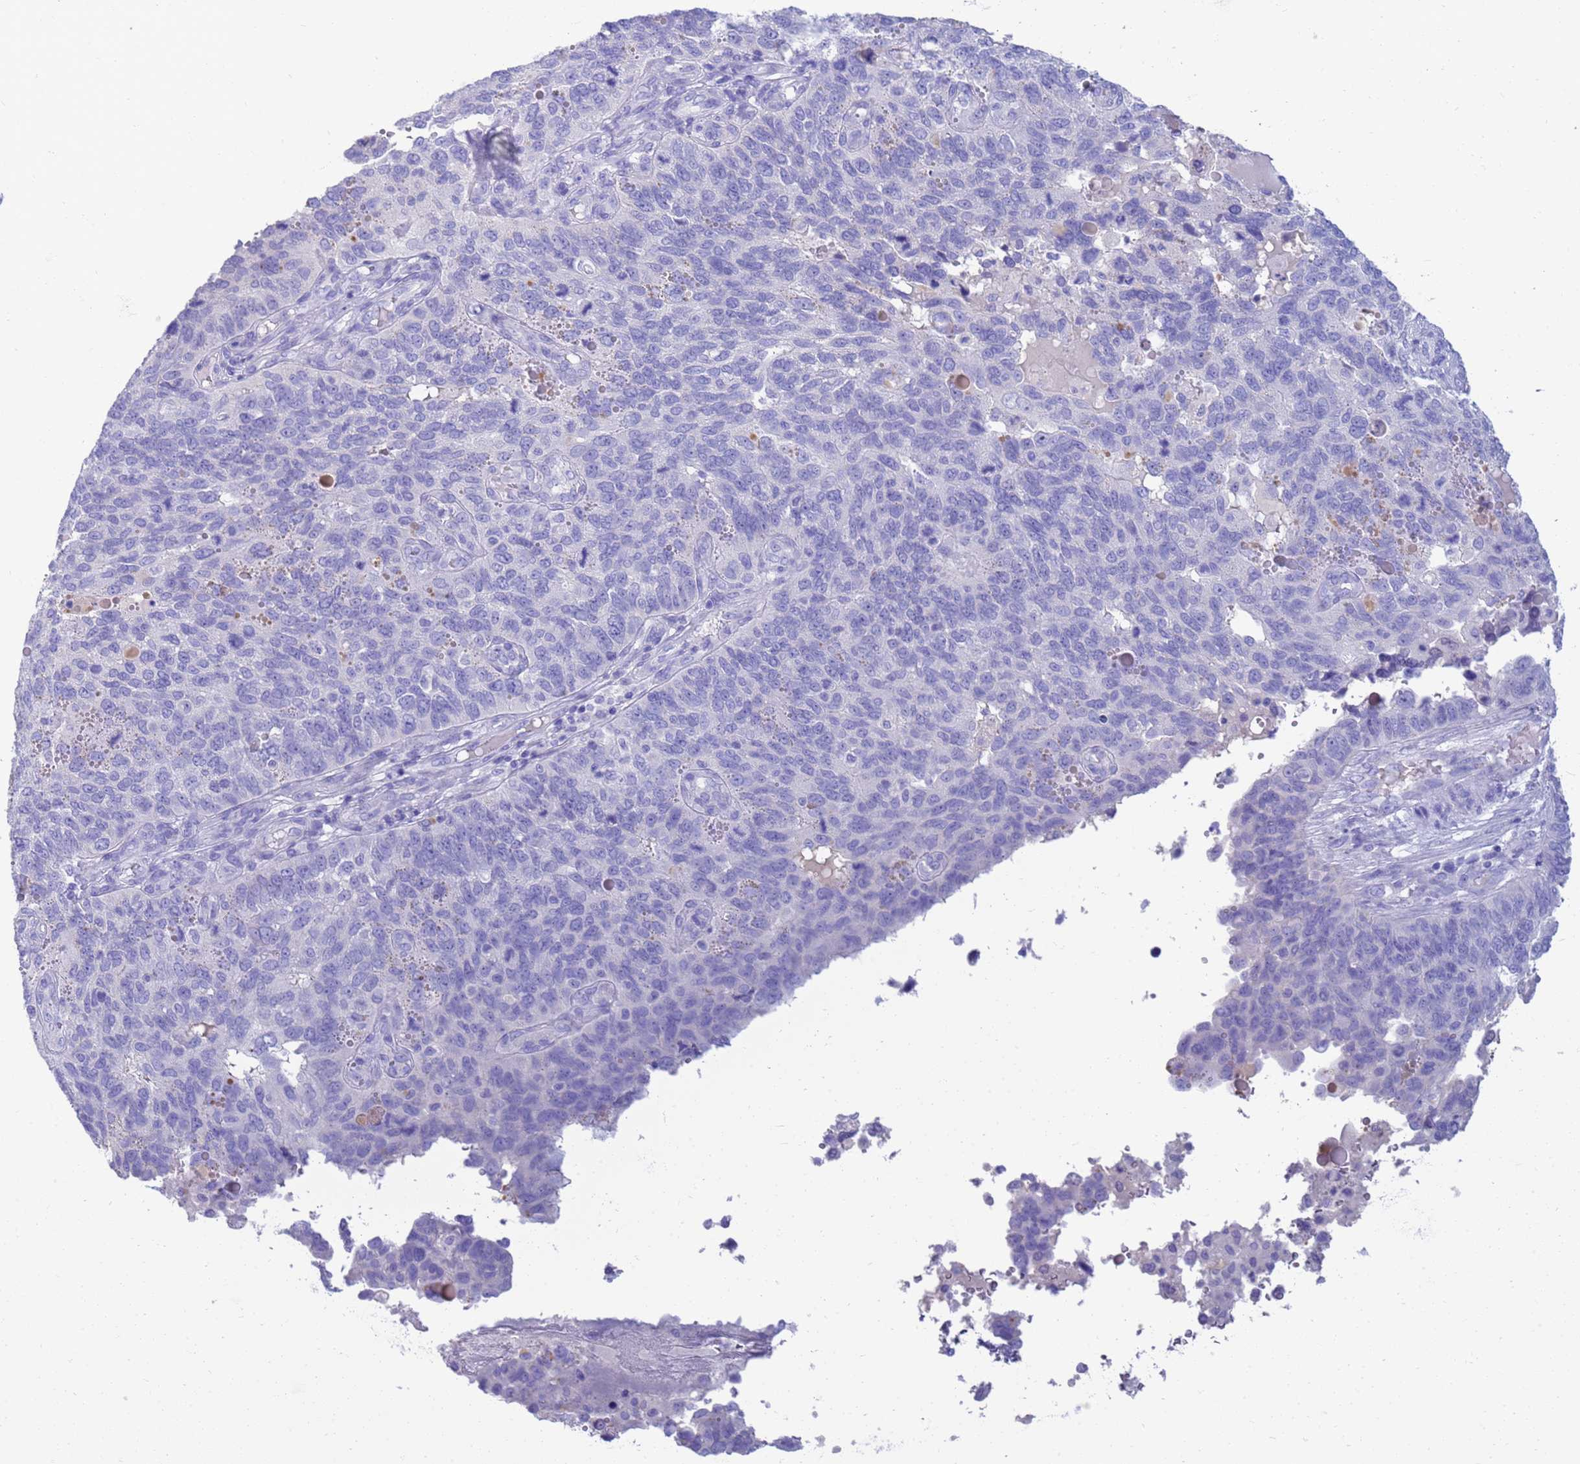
{"staining": {"intensity": "negative", "quantity": "none", "location": "none"}, "tissue": "endometrial cancer", "cell_type": "Tumor cells", "image_type": "cancer", "snomed": [{"axis": "morphology", "description": "Adenocarcinoma, NOS"}, {"axis": "topography", "description": "Endometrium"}], "caption": "Tumor cells are negative for brown protein staining in endometrial cancer.", "gene": "SYCN", "patient": {"sex": "female", "age": 66}}